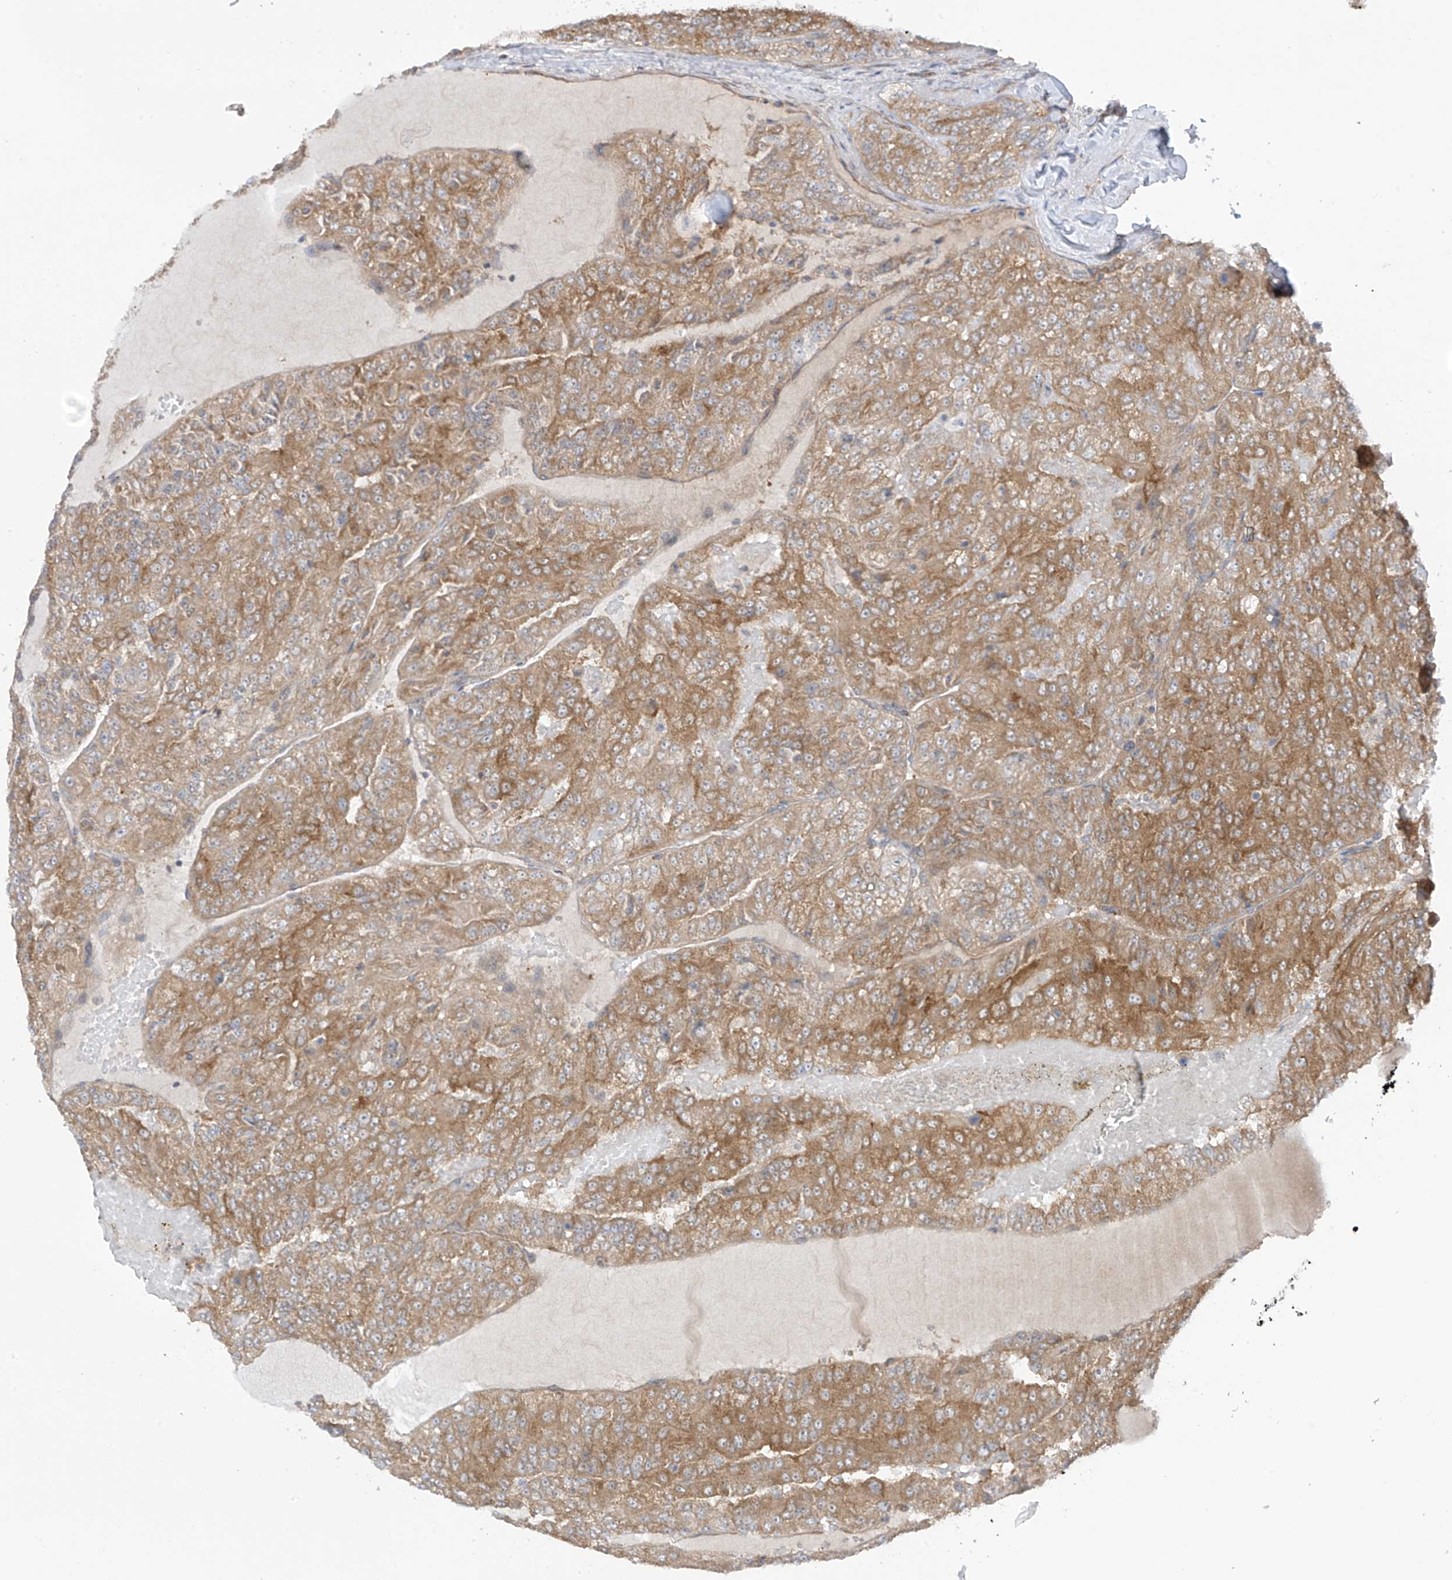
{"staining": {"intensity": "moderate", "quantity": ">75%", "location": "cytoplasmic/membranous"}, "tissue": "renal cancer", "cell_type": "Tumor cells", "image_type": "cancer", "snomed": [{"axis": "morphology", "description": "Adenocarcinoma, NOS"}, {"axis": "topography", "description": "Kidney"}], "caption": "Protein staining exhibits moderate cytoplasmic/membranous expression in about >75% of tumor cells in renal adenocarcinoma.", "gene": "REPS1", "patient": {"sex": "female", "age": 63}}